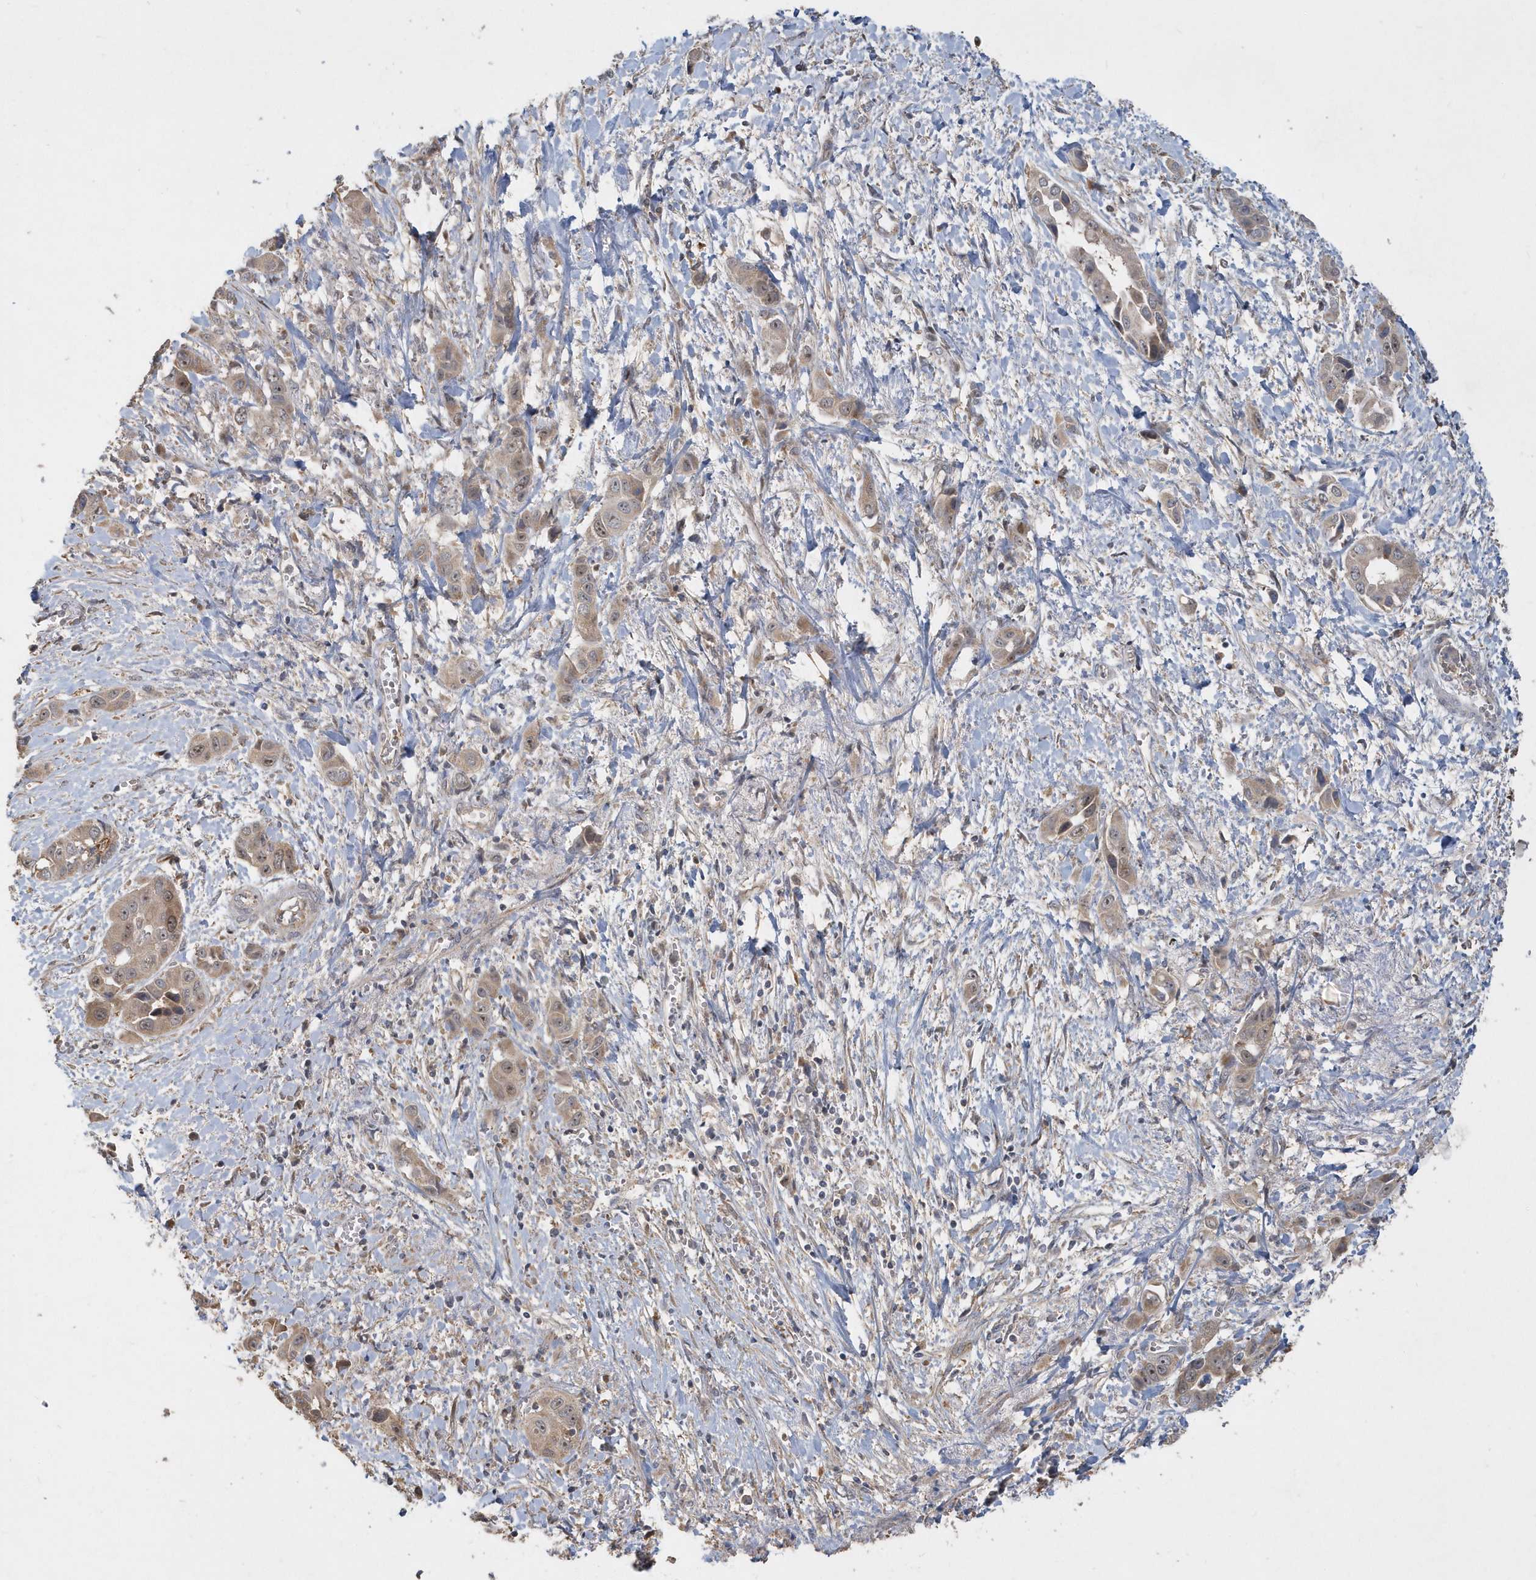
{"staining": {"intensity": "moderate", "quantity": ">75%", "location": "cytoplasmic/membranous,nuclear"}, "tissue": "liver cancer", "cell_type": "Tumor cells", "image_type": "cancer", "snomed": [{"axis": "morphology", "description": "Cholangiocarcinoma"}, {"axis": "topography", "description": "Liver"}], "caption": "A brown stain labels moderate cytoplasmic/membranous and nuclear expression of a protein in cholangiocarcinoma (liver) tumor cells.", "gene": "TRAIP", "patient": {"sex": "female", "age": 52}}